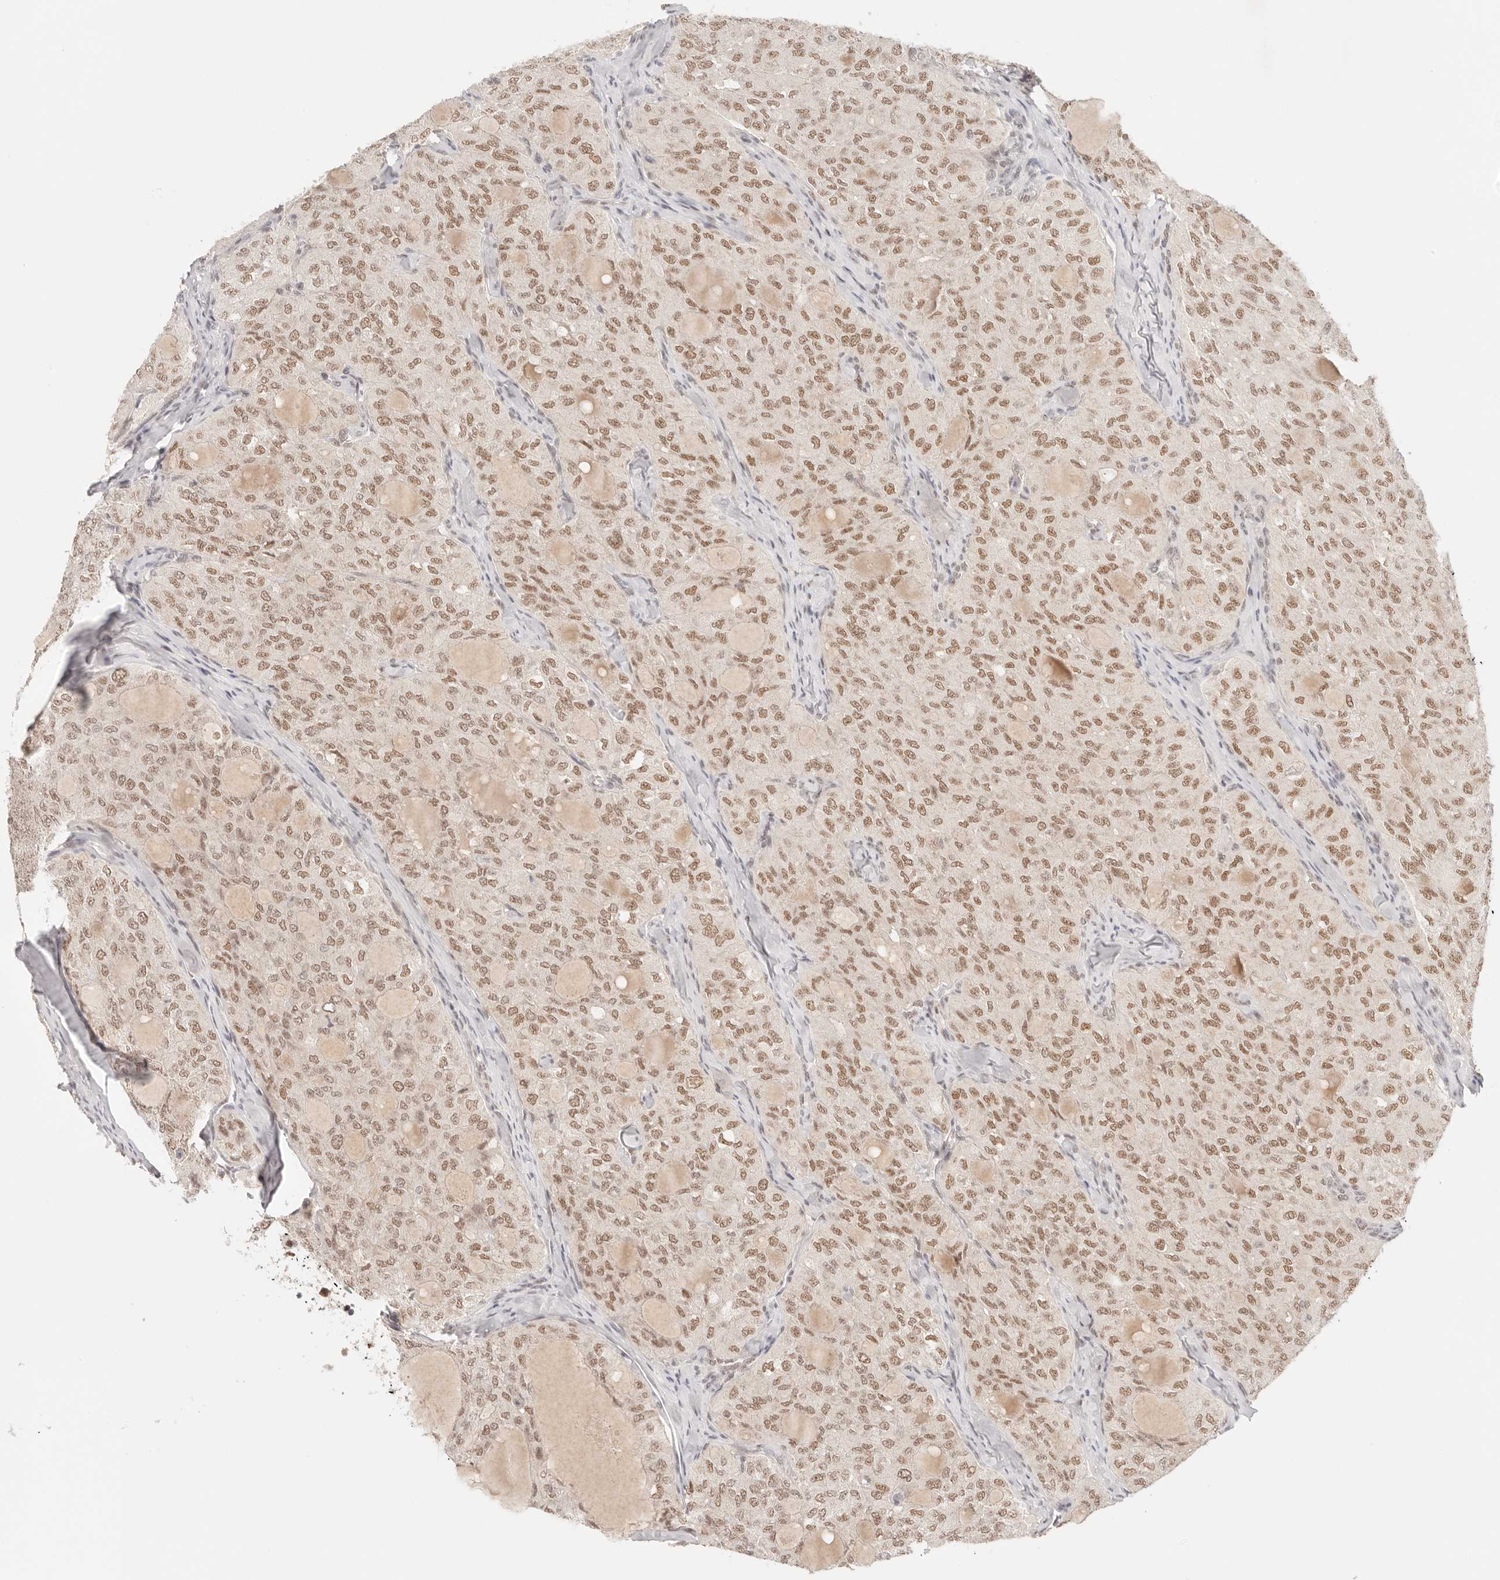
{"staining": {"intensity": "moderate", "quantity": ">75%", "location": "nuclear"}, "tissue": "thyroid cancer", "cell_type": "Tumor cells", "image_type": "cancer", "snomed": [{"axis": "morphology", "description": "Follicular adenoma carcinoma, NOS"}, {"axis": "topography", "description": "Thyroid gland"}], "caption": "Immunohistochemical staining of thyroid cancer displays medium levels of moderate nuclear expression in approximately >75% of tumor cells.", "gene": "GTF2E2", "patient": {"sex": "male", "age": 75}}